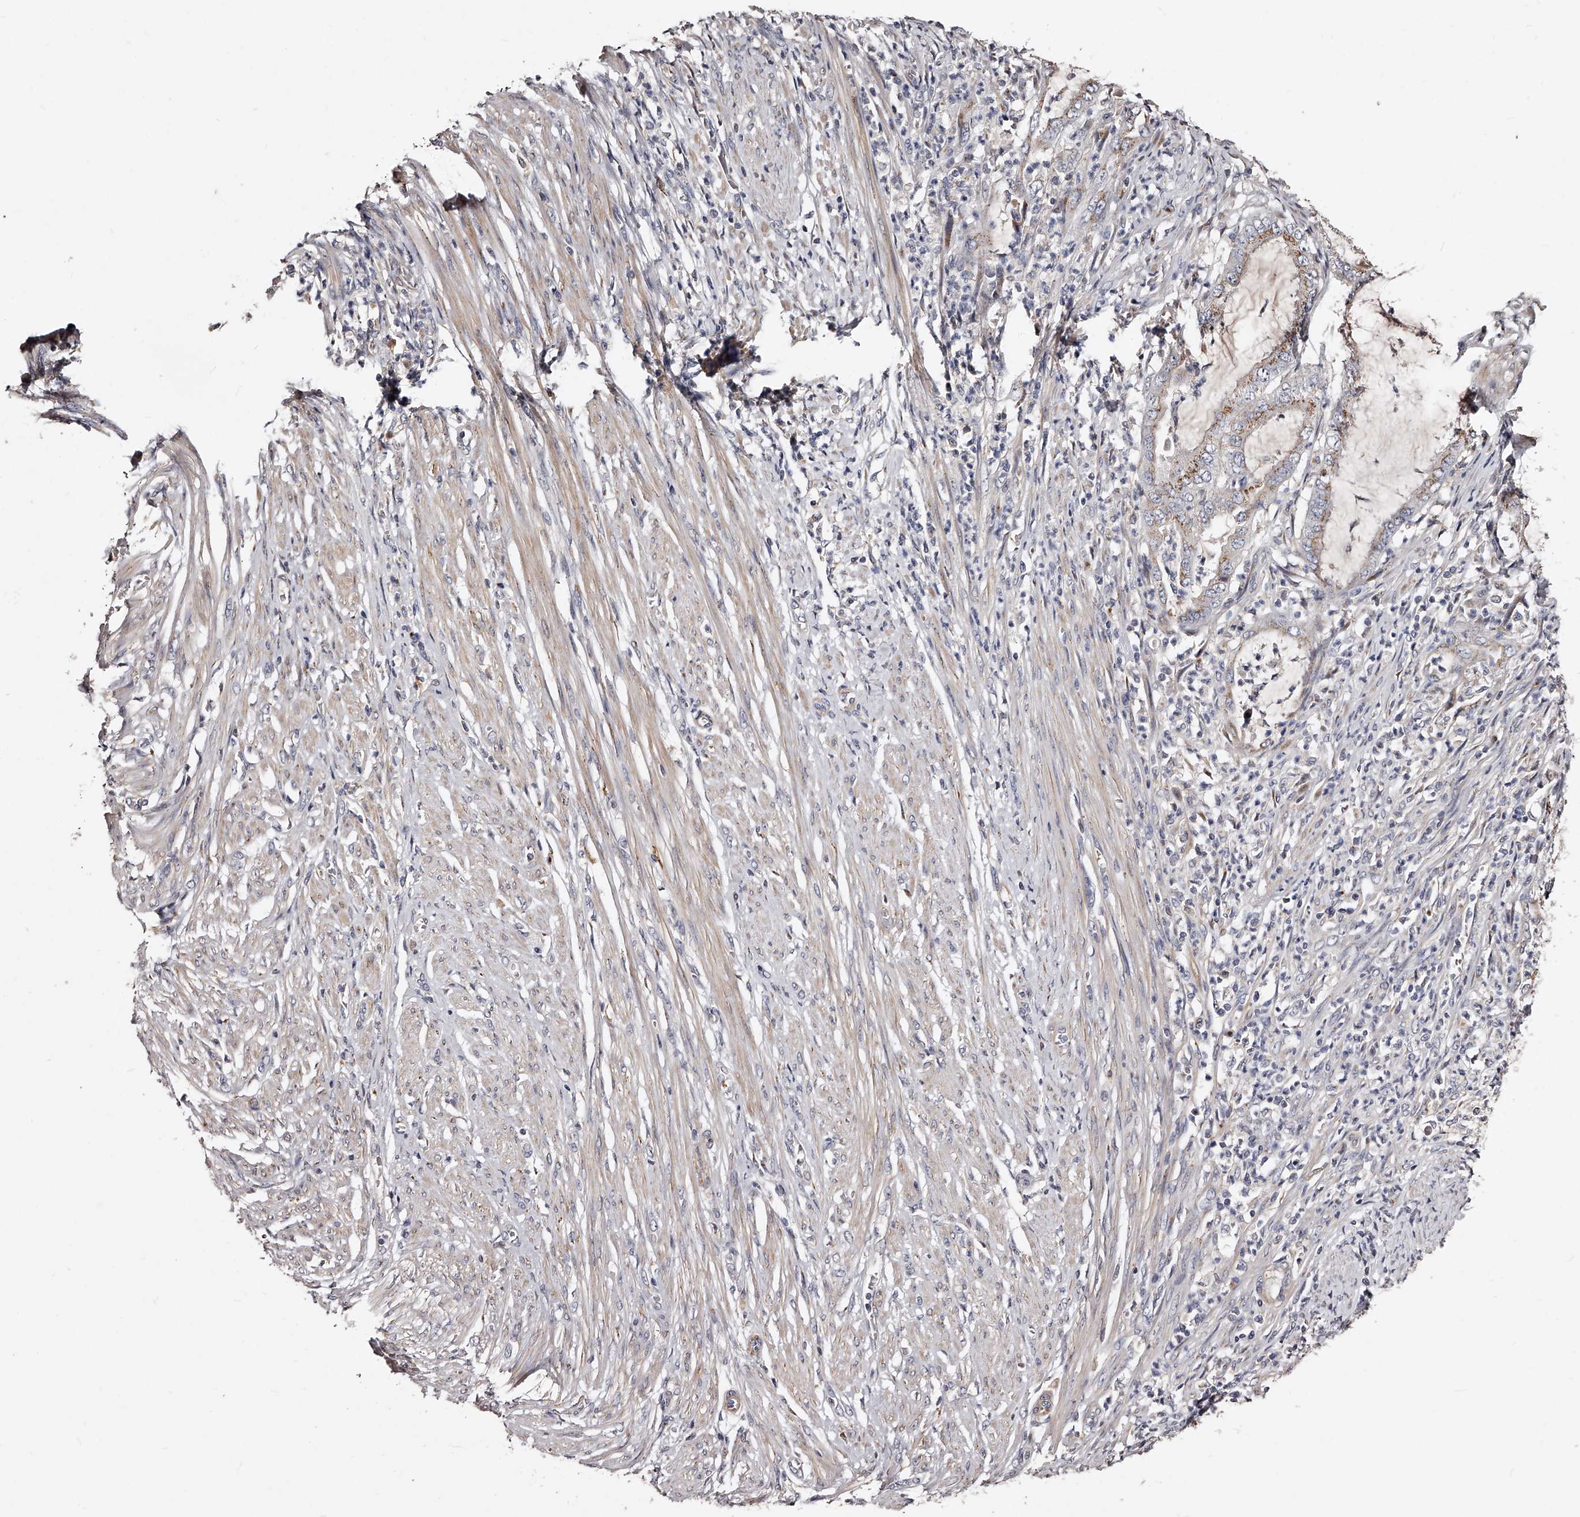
{"staining": {"intensity": "moderate", "quantity": "25%-75%", "location": "cytoplasmic/membranous"}, "tissue": "endometrial cancer", "cell_type": "Tumor cells", "image_type": "cancer", "snomed": [{"axis": "morphology", "description": "Adenocarcinoma, NOS"}, {"axis": "topography", "description": "Endometrium"}], "caption": "Immunohistochemical staining of human endometrial adenocarcinoma exhibits medium levels of moderate cytoplasmic/membranous staining in approximately 25%-75% of tumor cells.", "gene": "RSC1A1", "patient": {"sex": "female", "age": 51}}